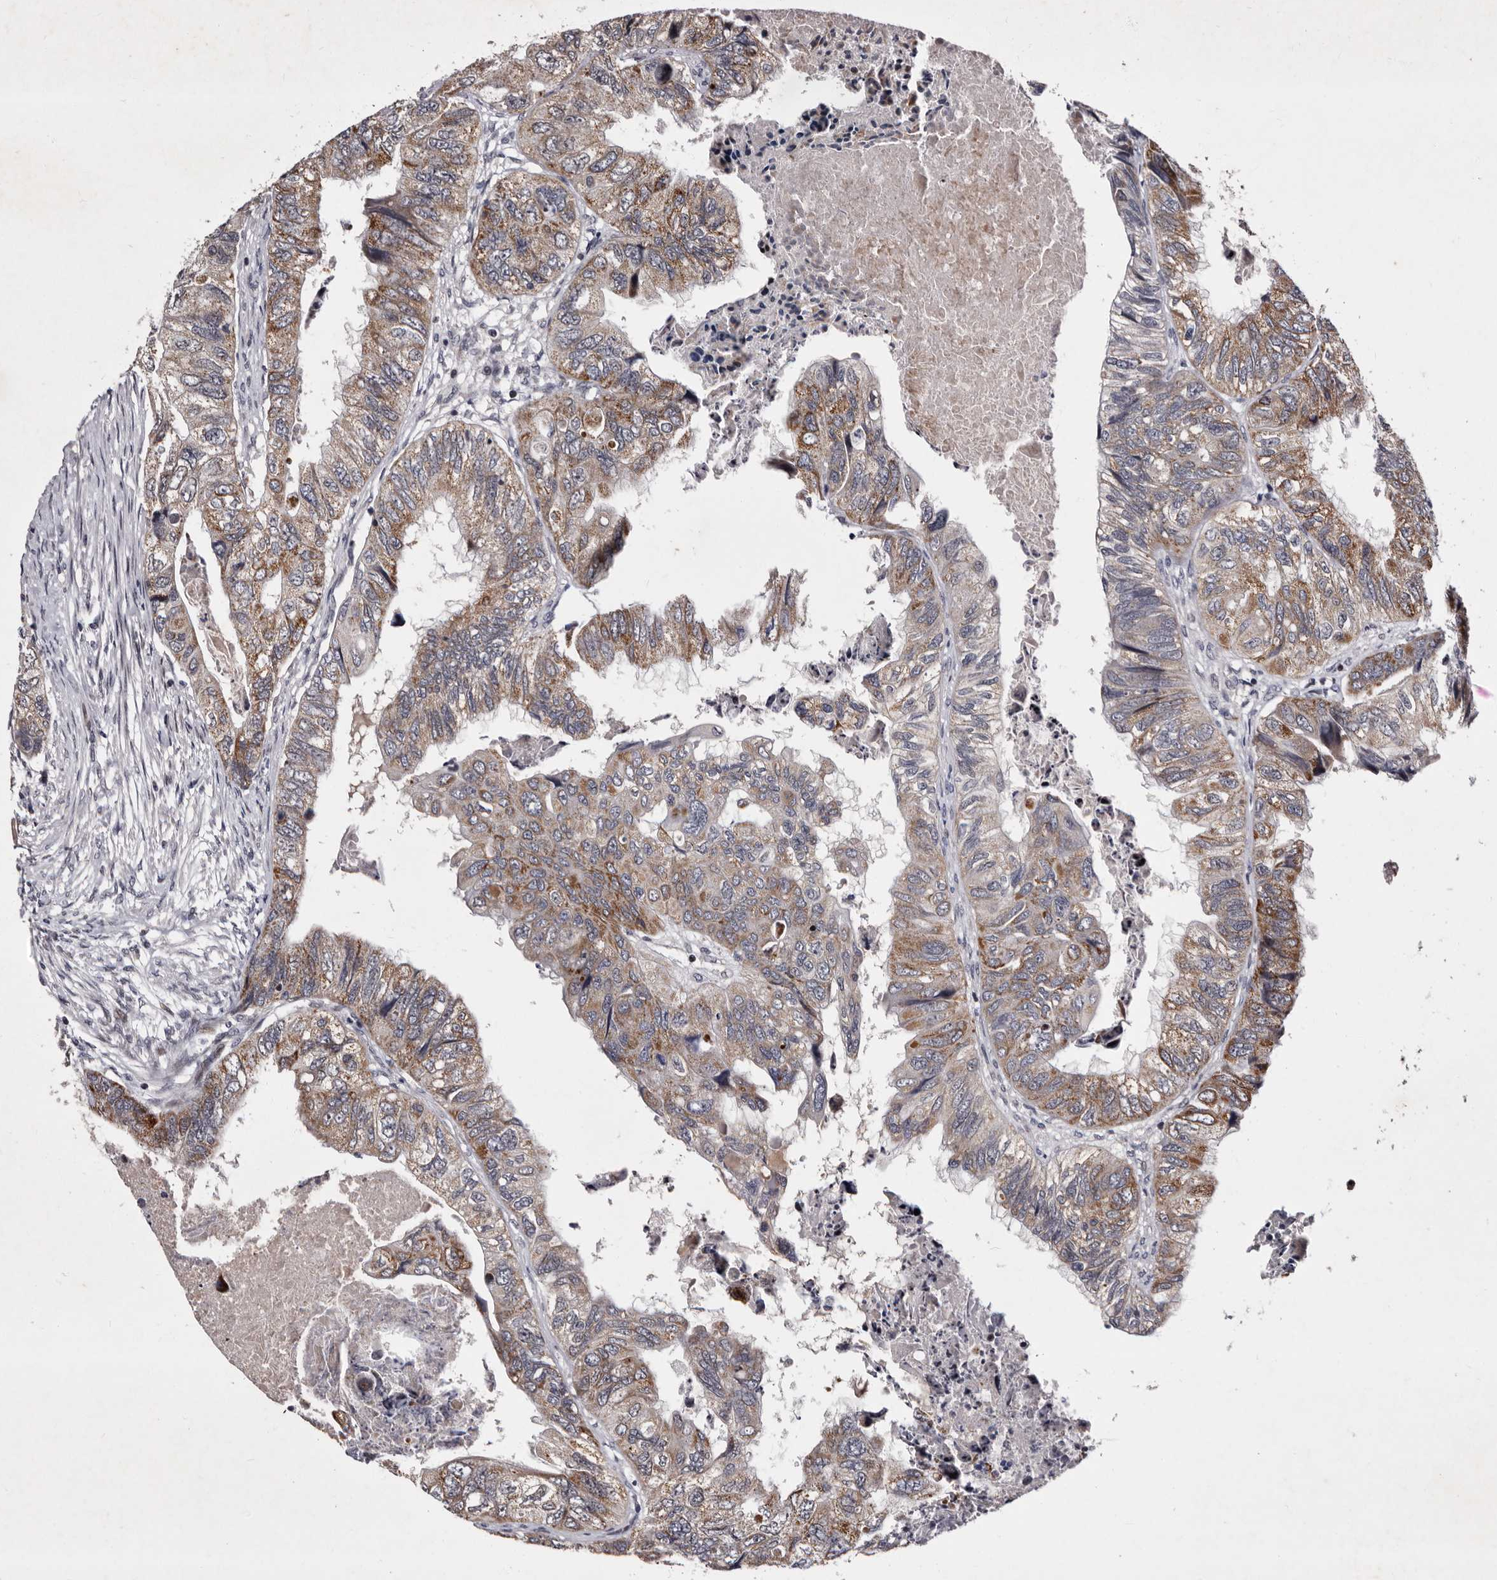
{"staining": {"intensity": "moderate", "quantity": ">75%", "location": "cytoplasmic/membranous"}, "tissue": "colorectal cancer", "cell_type": "Tumor cells", "image_type": "cancer", "snomed": [{"axis": "morphology", "description": "Adenocarcinoma, NOS"}, {"axis": "topography", "description": "Rectum"}], "caption": "A medium amount of moderate cytoplasmic/membranous positivity is seen in about >75% of tumor cells in colorectal cancer (adenocarcinoma) tissue.", "gene": "TNKS", "patient": {"sex": "male", "age": 63}}